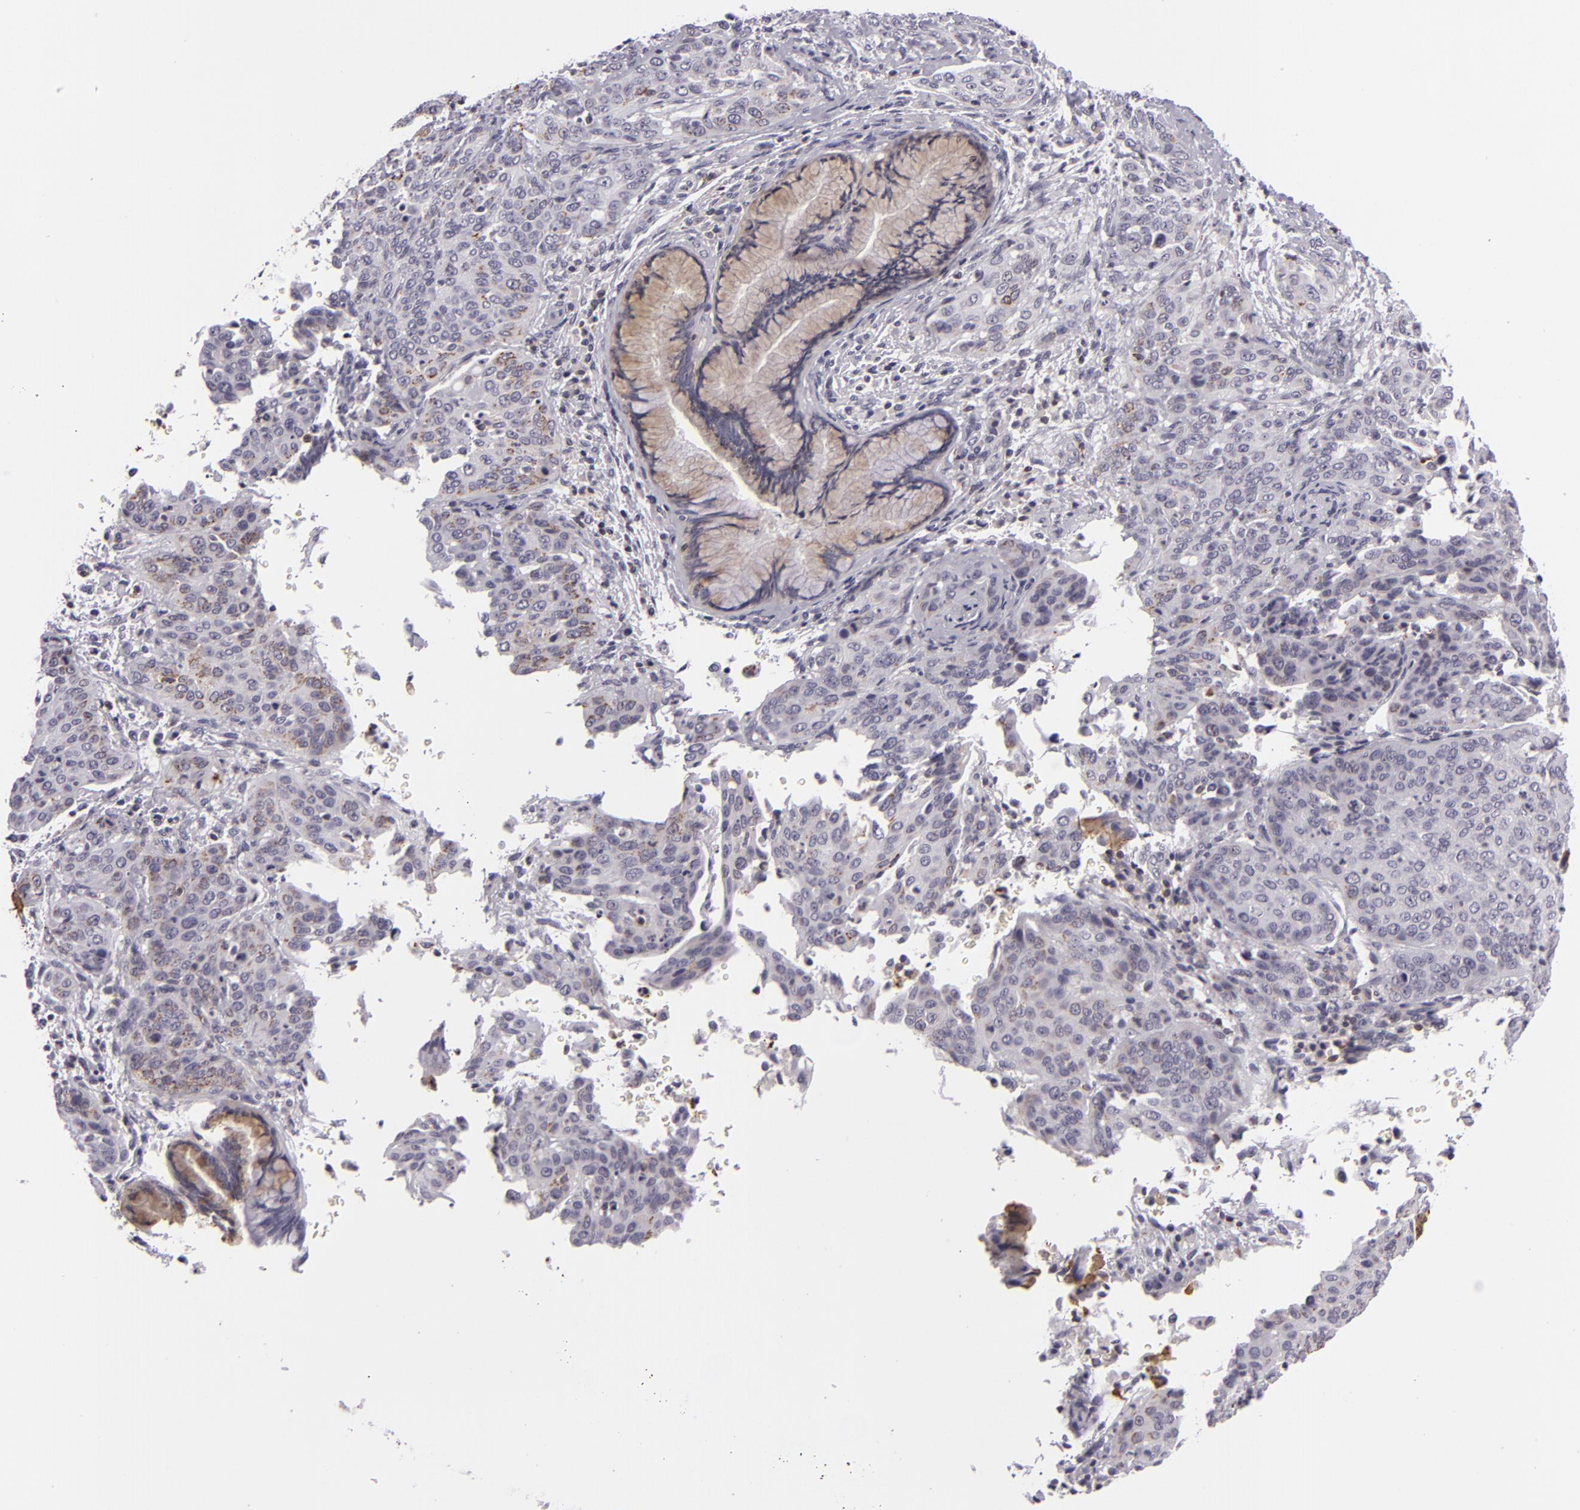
{"staining": {"intensity": "negative", "quantity": "none", "location": "none"}, "tissue": "cervical cancer", "cell_type": "Tumor cells", "image_type": "cancer", "snomed": [{"axis": "morphology", "description": "Squamous cell carcinoma, NOS"}, {"axis": "topography", "description": "Cervix"}], "caption": "Immunohistochemical staining of human cervical squamous cell carcinoma displays no significant staining in tumor cells. (Immunohistochemistry, brightfield microscopy, high magnification).", "gene": "KCNAB2", "patient": {"sex": "female", "age": 41}}